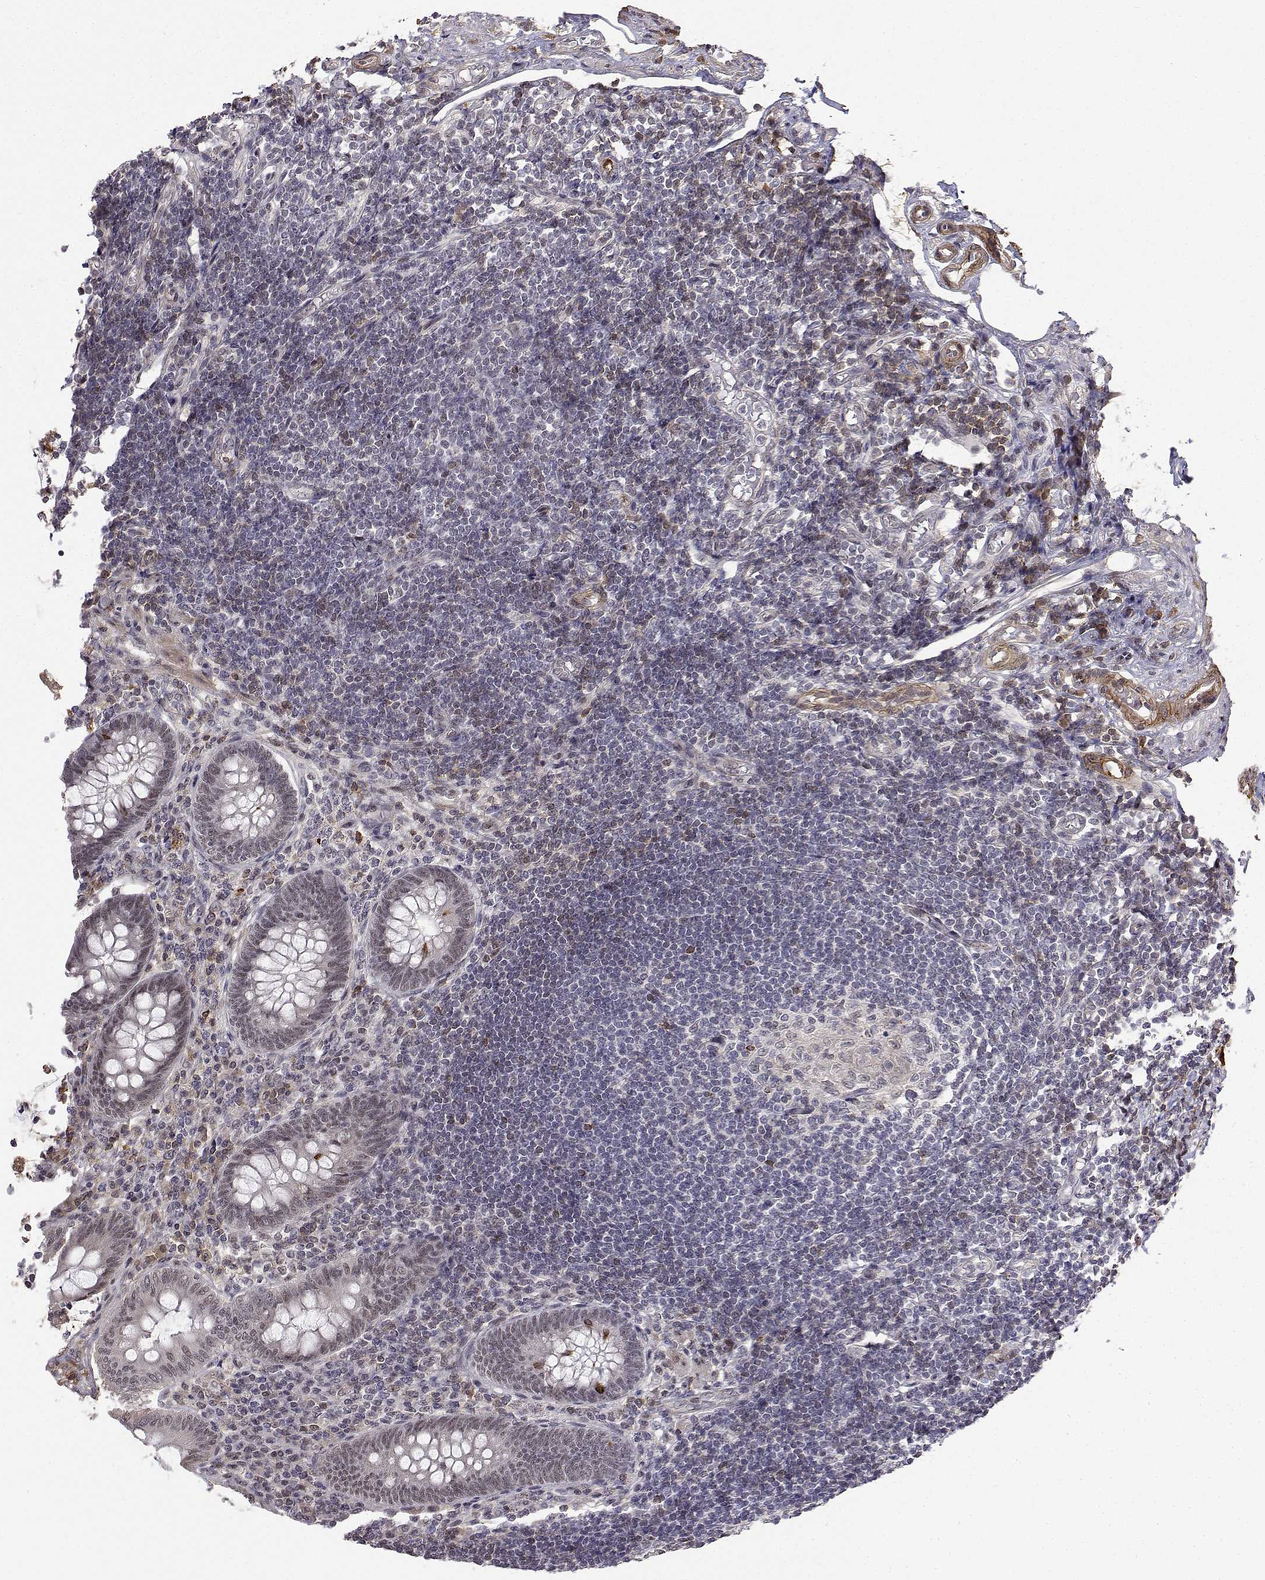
{"staining": {"intensity": "weak", "quantity": ">75%", "location": "nuclear"}, "tissue": "appendix", "cell_type": "Glandular cells", "image_type": "normal", "snomed": [{"axis": "morphology", "description": "Normal tissue, NOS"}, {"axis": "topography", "description": "Appendix"}], "caption": "Immunohistochemical staining of normal appendix reveals weak nuclear protein expression in approximately >75% of glandular cells.", "gene": "ITGA7", "patient": {"sex": "female", "age": 57}}